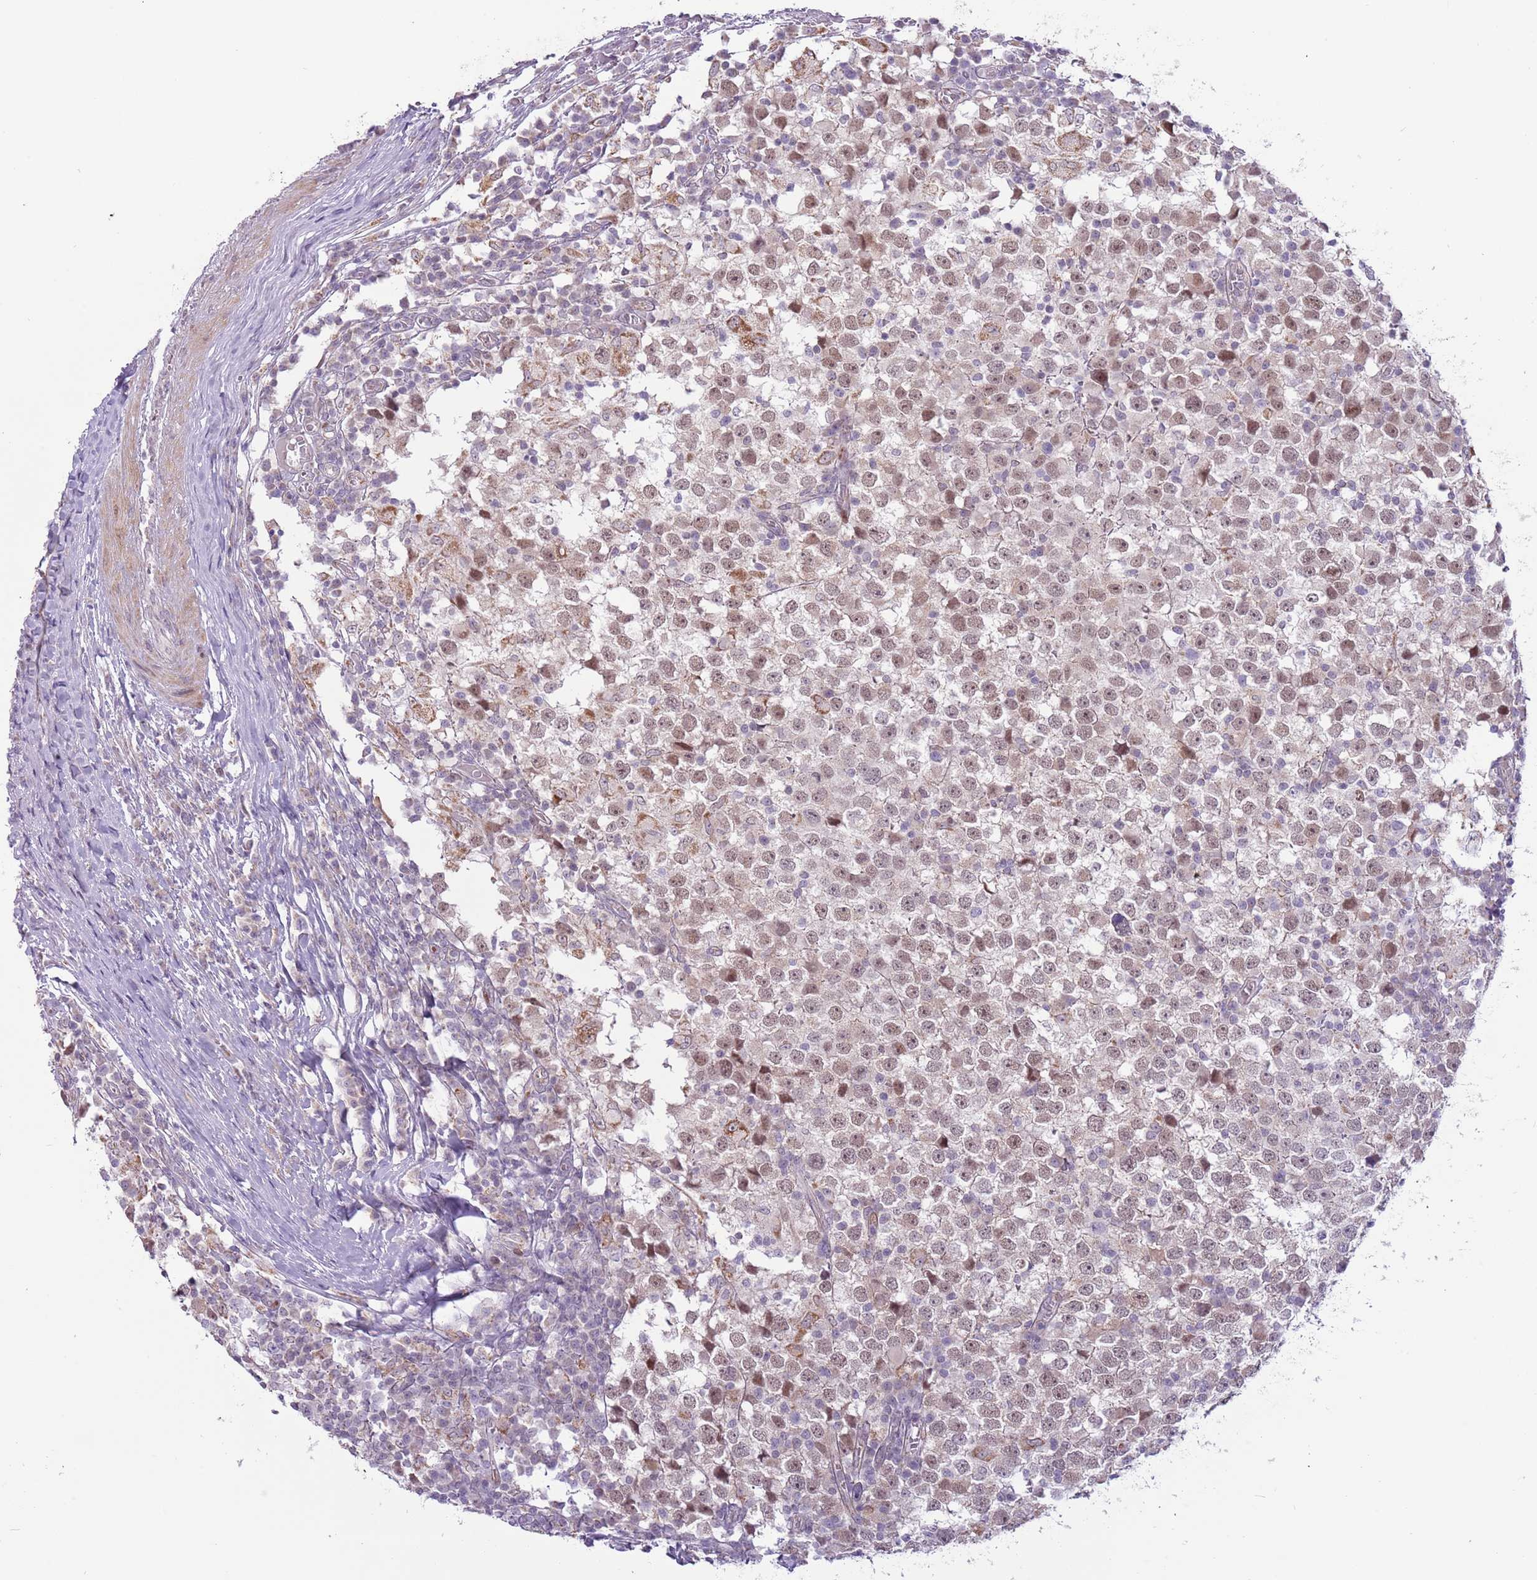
{"staining": {"intensity": "moderate", "quantity": "25%-75%", "location": "nuclear"}, "tissue": "testis cancer", "cell_type": "Tumor cells", "image_type": "cancer", "snomed": [{"axis": "morphology", "description": "Seminoma, NOS"}, {"axis": "topography", "description": "Testis"}], "caption": "Immunohistochemical staining of human seminoma (testis) reveals moderate nuclear protein expression in about 25%-75% of tumor cells.", "gene": "MLLT11", "patient": {"sex": "male", "age": 65}}